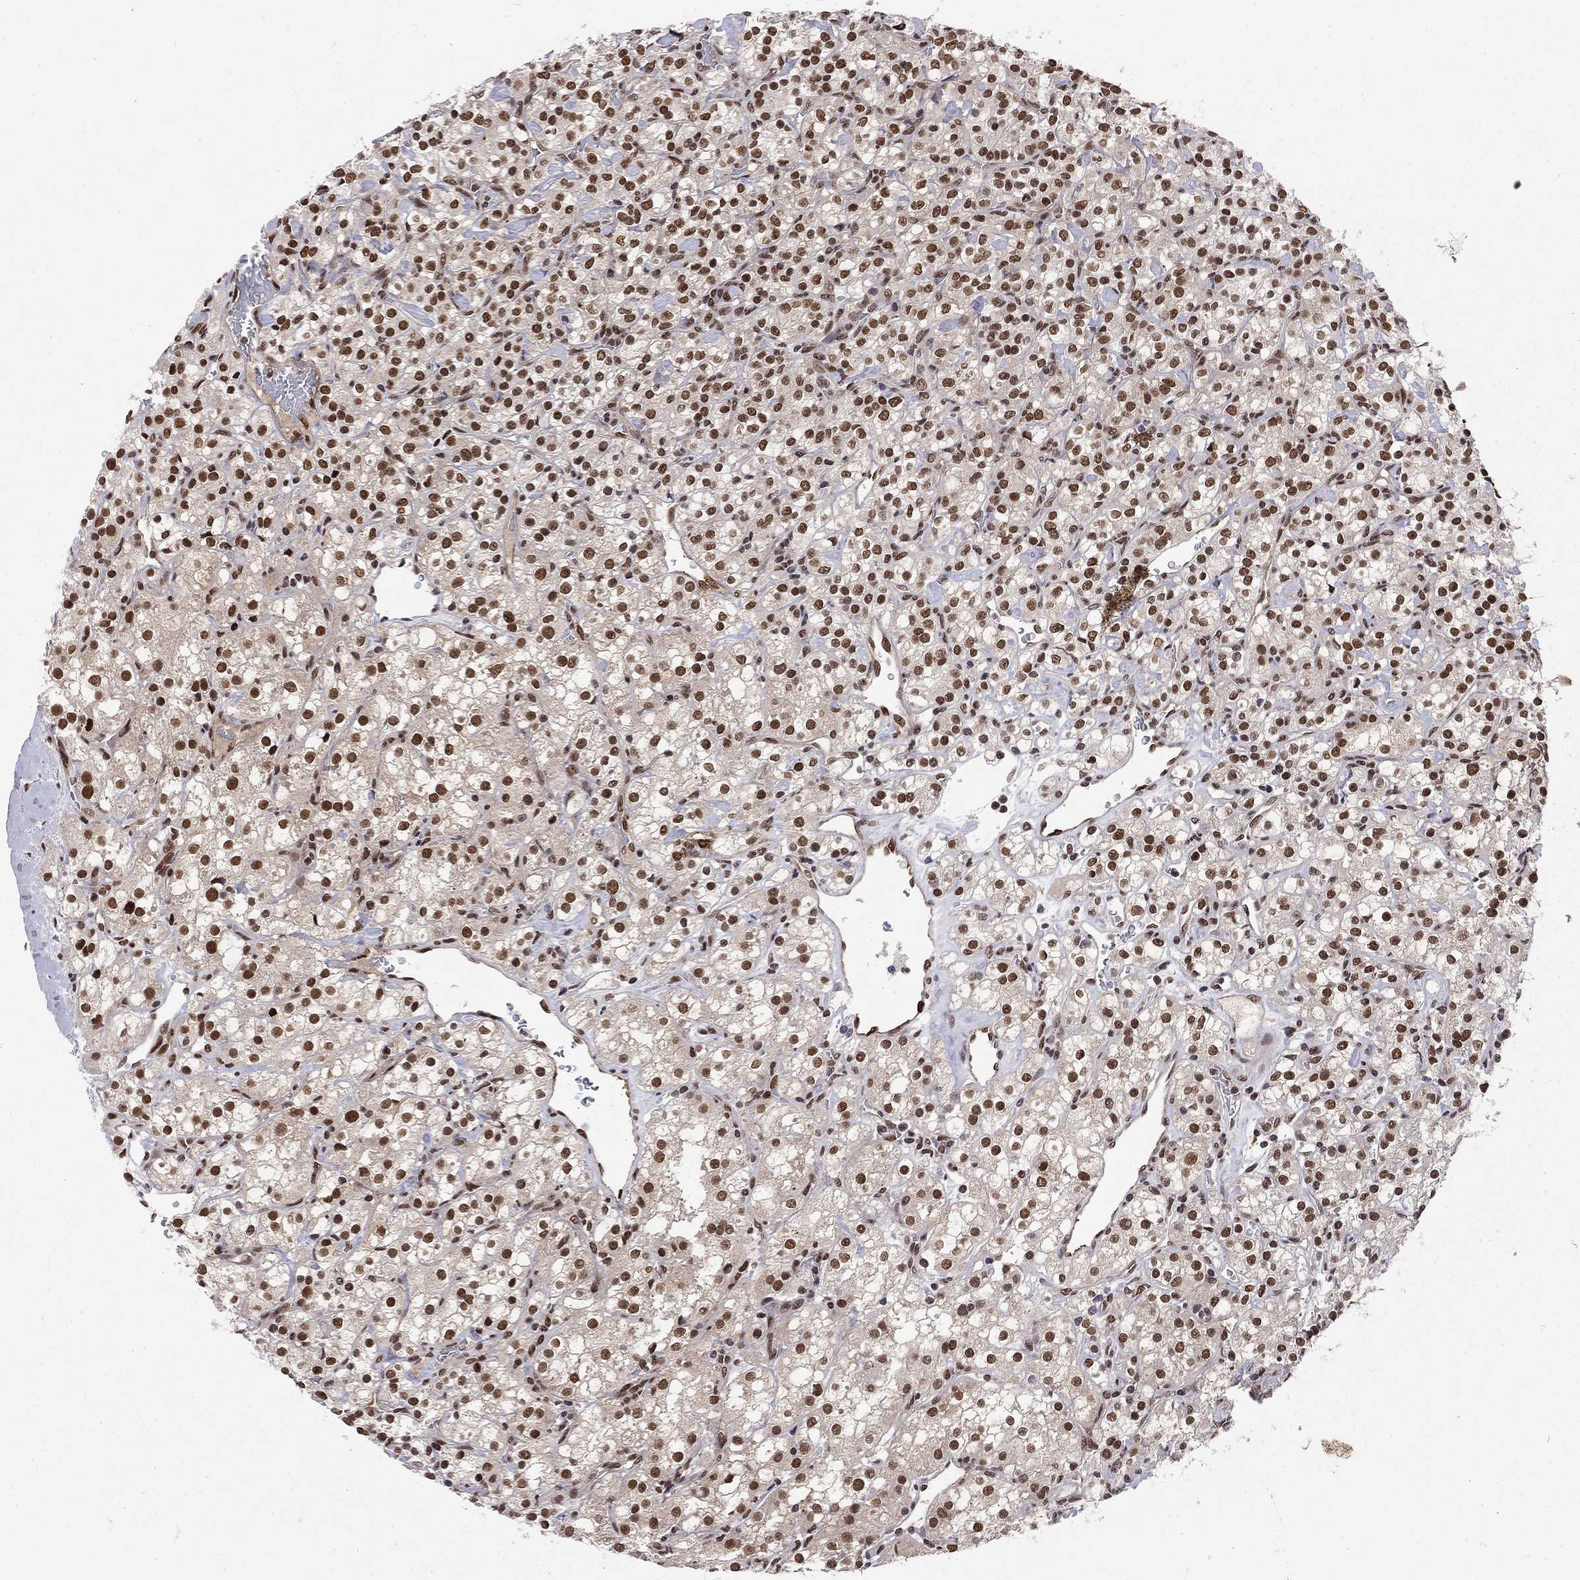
{"staining": {"intensity": "strong", "quantity": ">75%", "location": "nuclear"}, "tissue": "renal cancer", "cell_type": "Tumor cells", "image_type": "cancer", "snomed": [{"axis": "morphology", "description": "Adenocarcinoma, NOS"}, {"axis": "topography", "description": "Kidney"}], "caption": "Human renal cancer (adenocarcinoma) stained with a protein marker exhibits strong staining in tumor cells.", "gene": "SAP30L", "patient": {"sex": "male", "age": 77}}